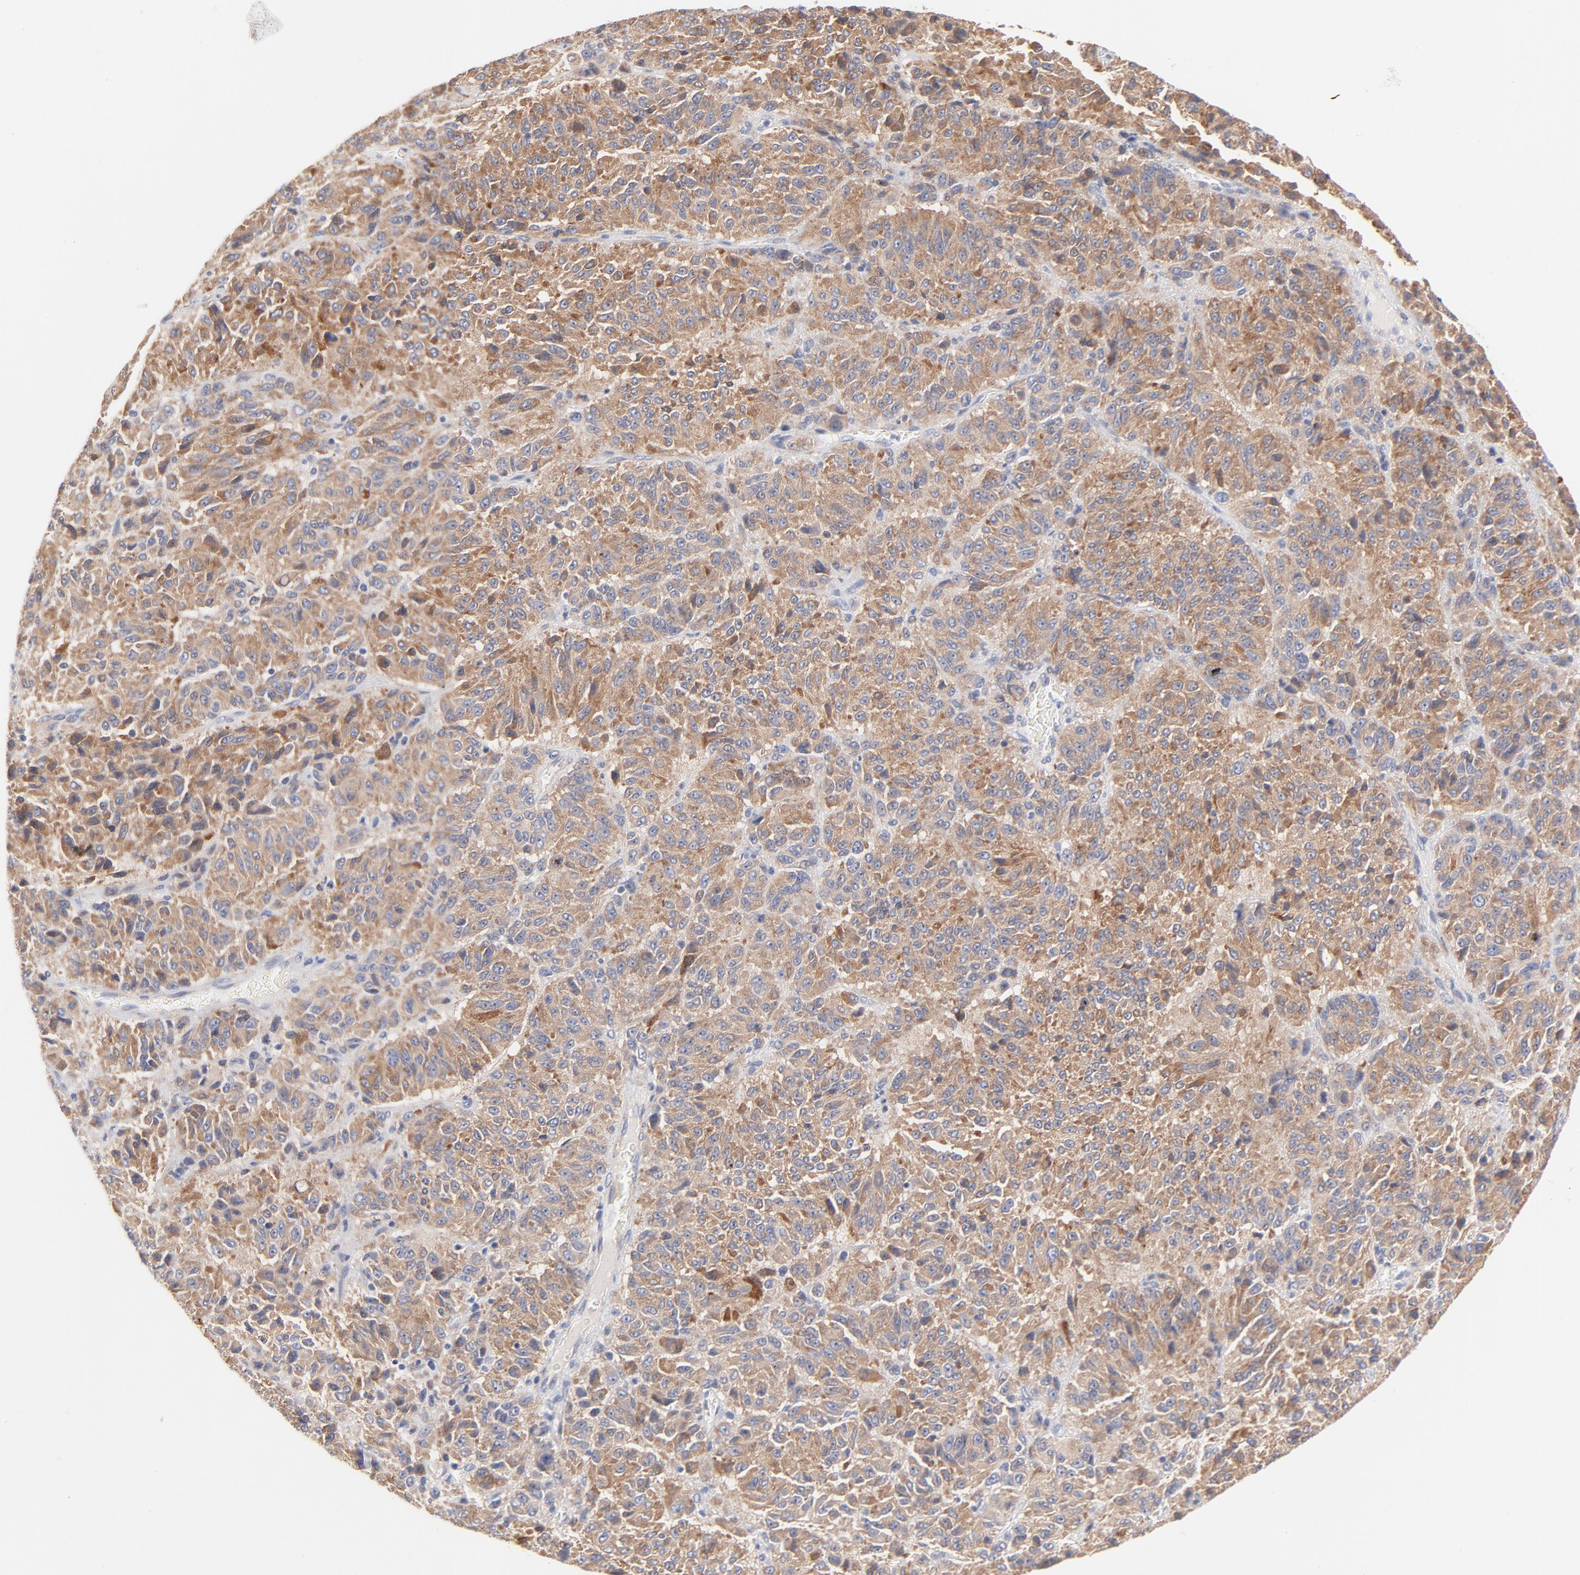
{"staining": {"intensity": "strong", "quantity": ">75%", "location": "cytoplasmic/membranous"}, "tissue": "melanoma", "cell_type": "Tumor cells", "image_type": "cancer", "snomed": [{"axis": "morphology", "description": "Malignant melanoma, Metastatic site"}, {"axis": "topography", "description": "Lung"}], "caption": "Melanoma stained for a protein (brown) exhibits strong cytoplasmic/membranous positive positivity in approximately >75% of tumor cells.", "gene": "MID1", "patient": {"sex": "male", "age": 64}}